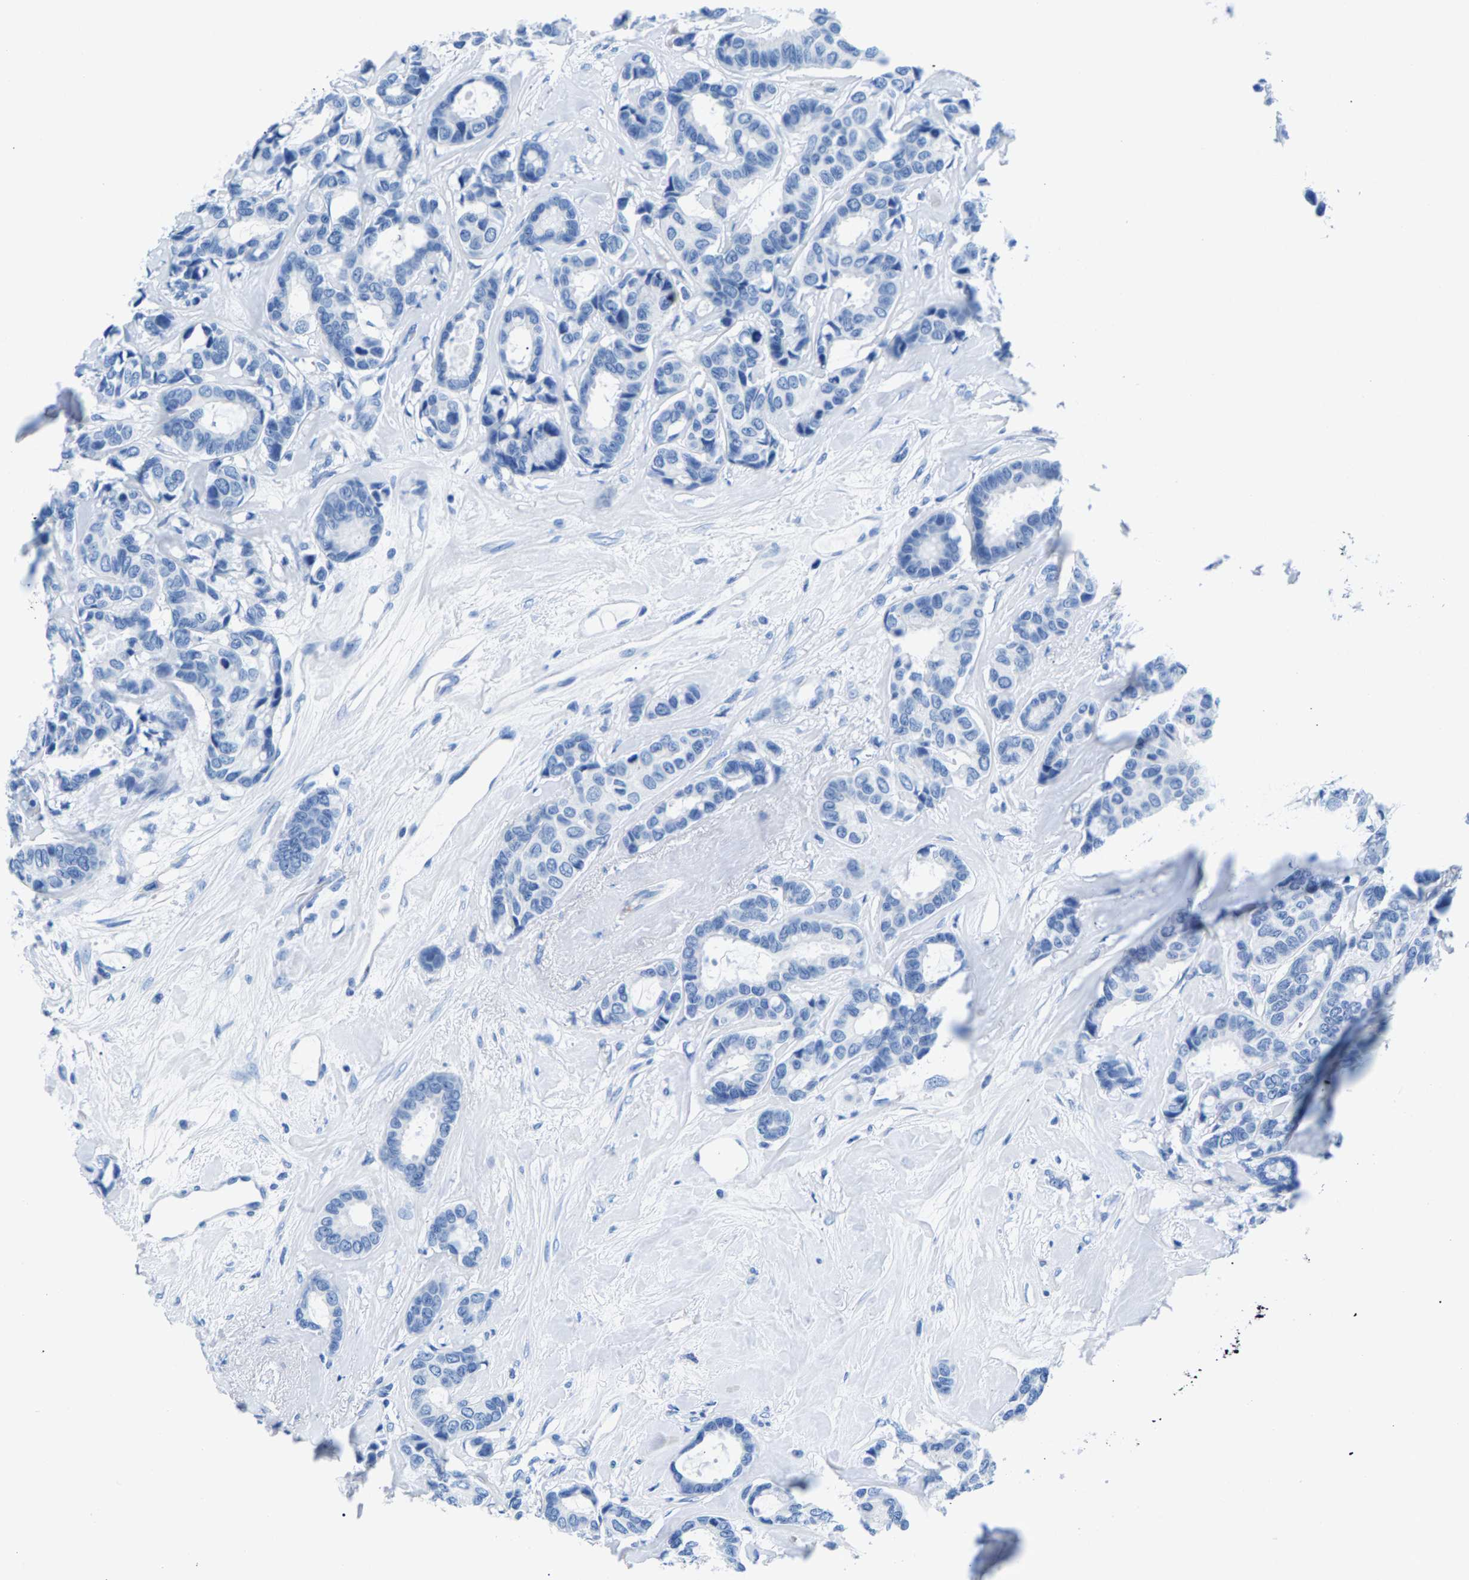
{"staining": {"intensity": "negative", "quantity": "none", "location": "none"}, "tissue": "breast cancer", "cell_type": "Tumor cells", "image_type": "cancer", "snomed": [{"axis": "morphology", "description": "Duct carcinoma"}, {"axis": "topography", "description": "Breast"}], "caption": "Immunohistochemistry of human infiltrating ductal carcinoma (breast) displays no expression in tumor cells.", "gene": "CPS1", "patient": {"sex": "female", "age": 87}}